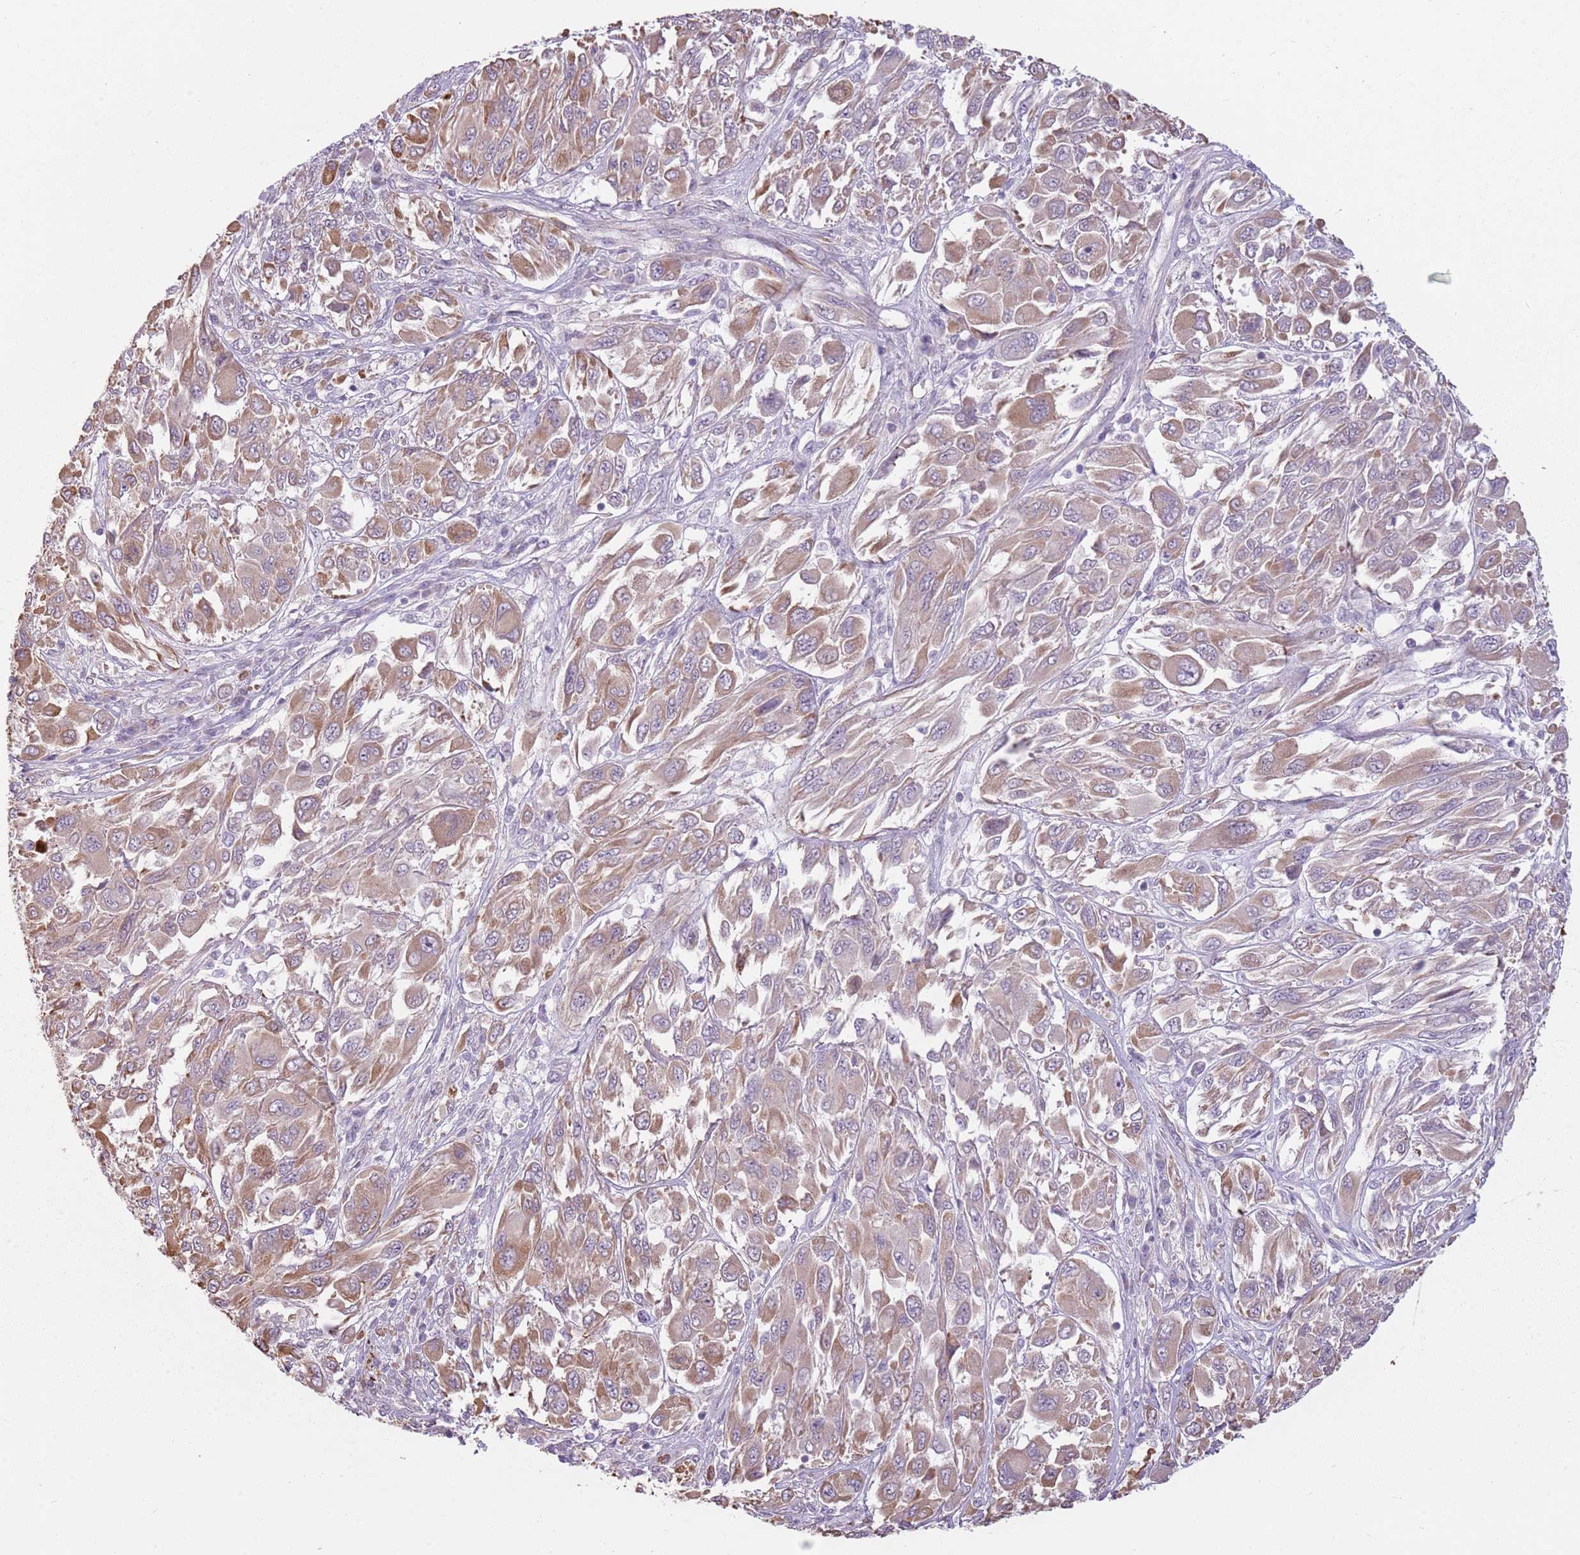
{"staining": {"intensity": "moderate", "quantity": "25%-75%", "location": "cytoplasmic/membranous"}, "tissue": "melanoma", "cell_type": "Tumor cells", "image_type": "cancer", "snomed": [{"axis": "morphology", "description": "Malignant melanoma, NOS"}, {"axis": "topography", "description": "Skin"}], "caption": "Immunohistochemistry image of neoplastic tissue: melanoma stained using immunohistochemistry (IHC) exhibits medium levels of moderate protein expression localized specifically in the cytoplasmic/membranous of tumor cells, appearing as a cytoplasmic/membranous brown color.", "gene": "SPAG4", "patient": {"sex": "female", "age": 91}}